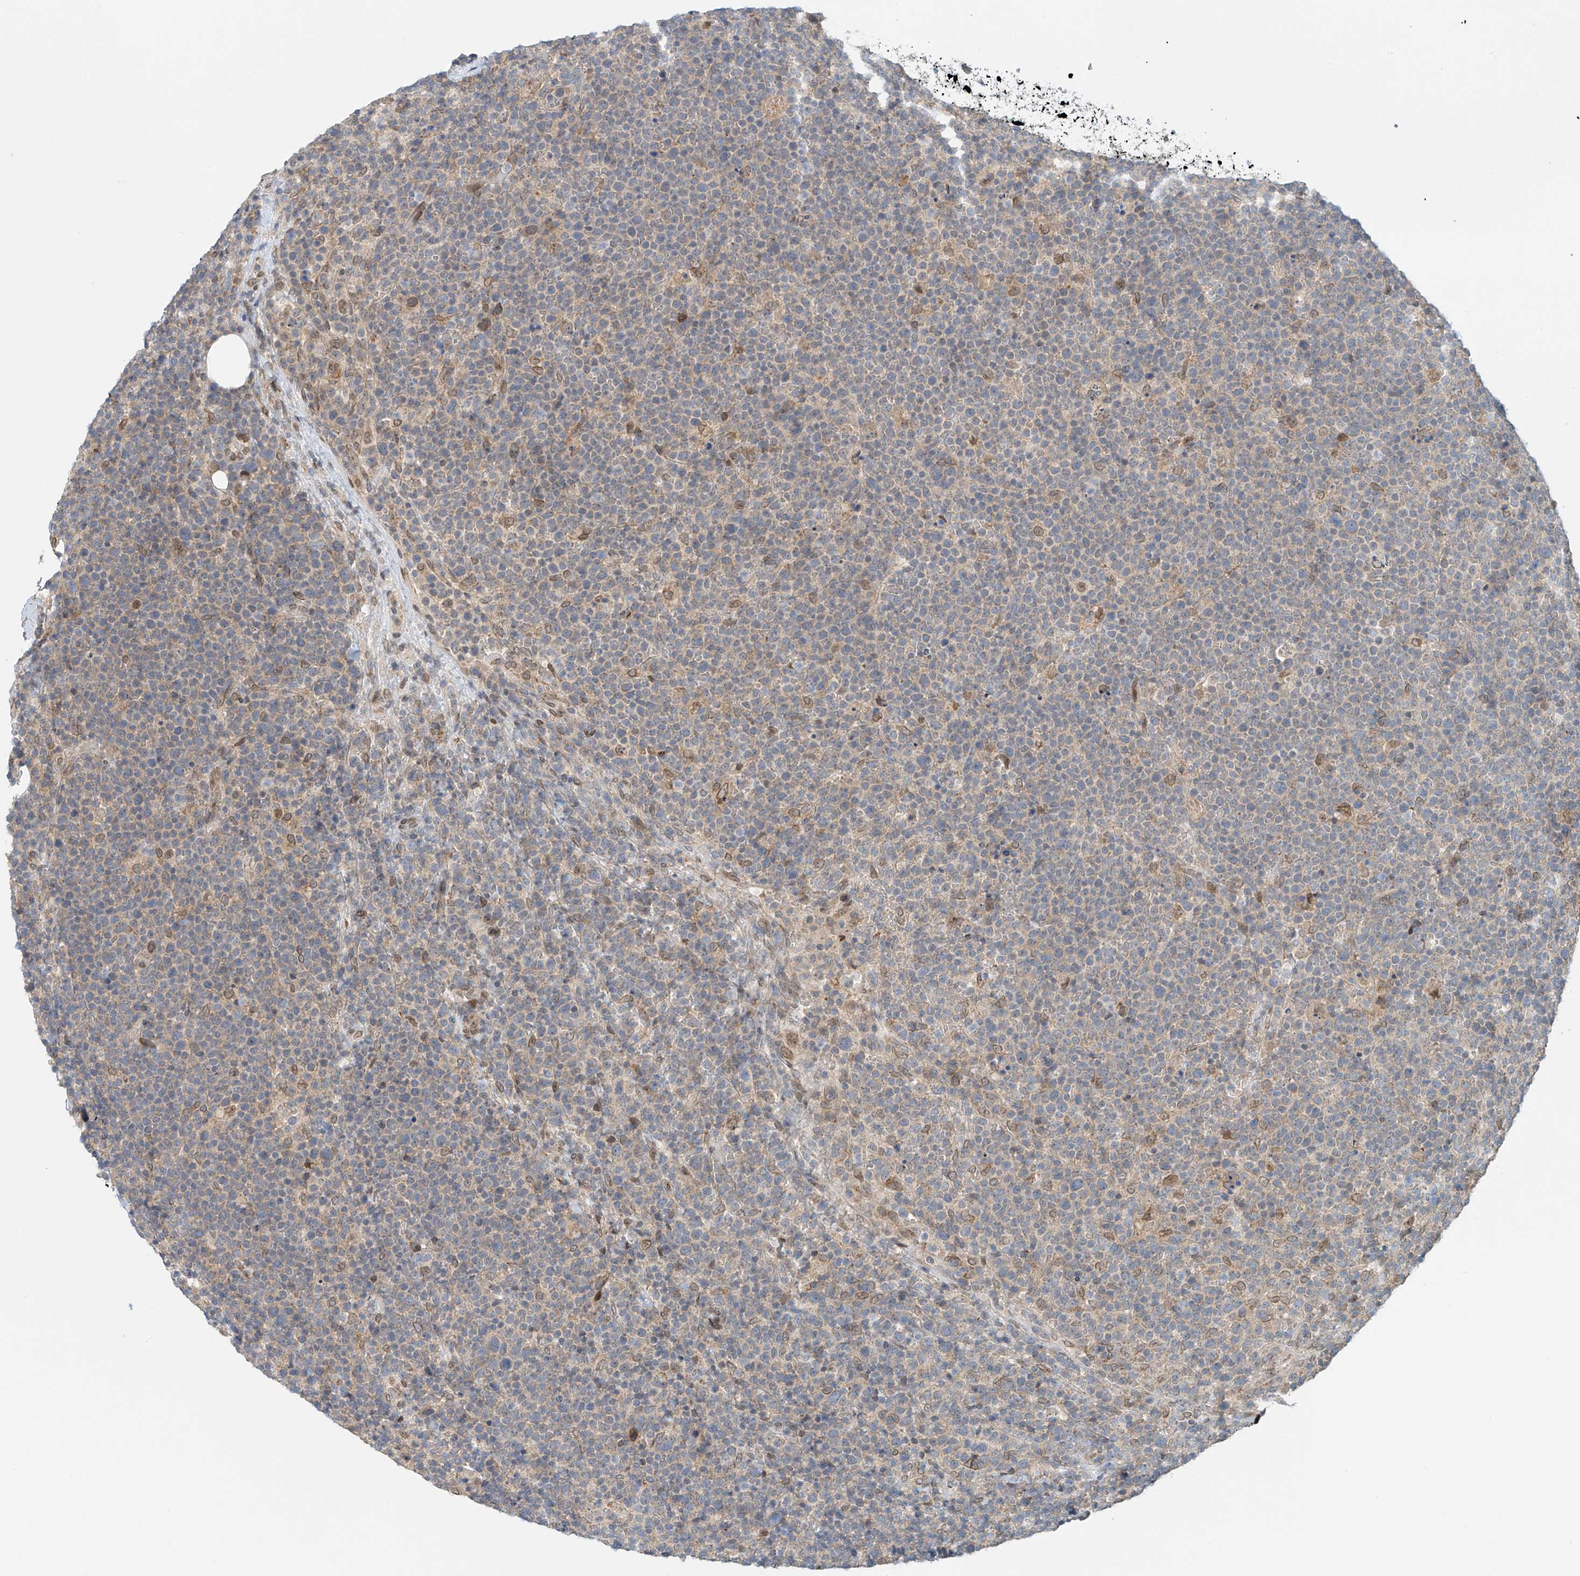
{"staining": {"intensity": "negative", "quantity": "none", "location": "none"}, "tissue": "lymphoma", "cell_type": "Tumor cells", "image_type": "cancer", "snomed": [{"axis": "morphology", "description": "Malignant lymphoma, non-Hodgkin's type, High grade"}, {"axis": "topography", "description": "Lymph node"}], "caption": "This photomicrograph is of high-grade malignant lymphoma, non-Hodgkin's type stained with IHC to label a protein in brown with the nuclei are counter-stained blue. There is no positivity in tumor cells.", "gene": "STARD9", "patient": {"sex": "male", "age": 61}}